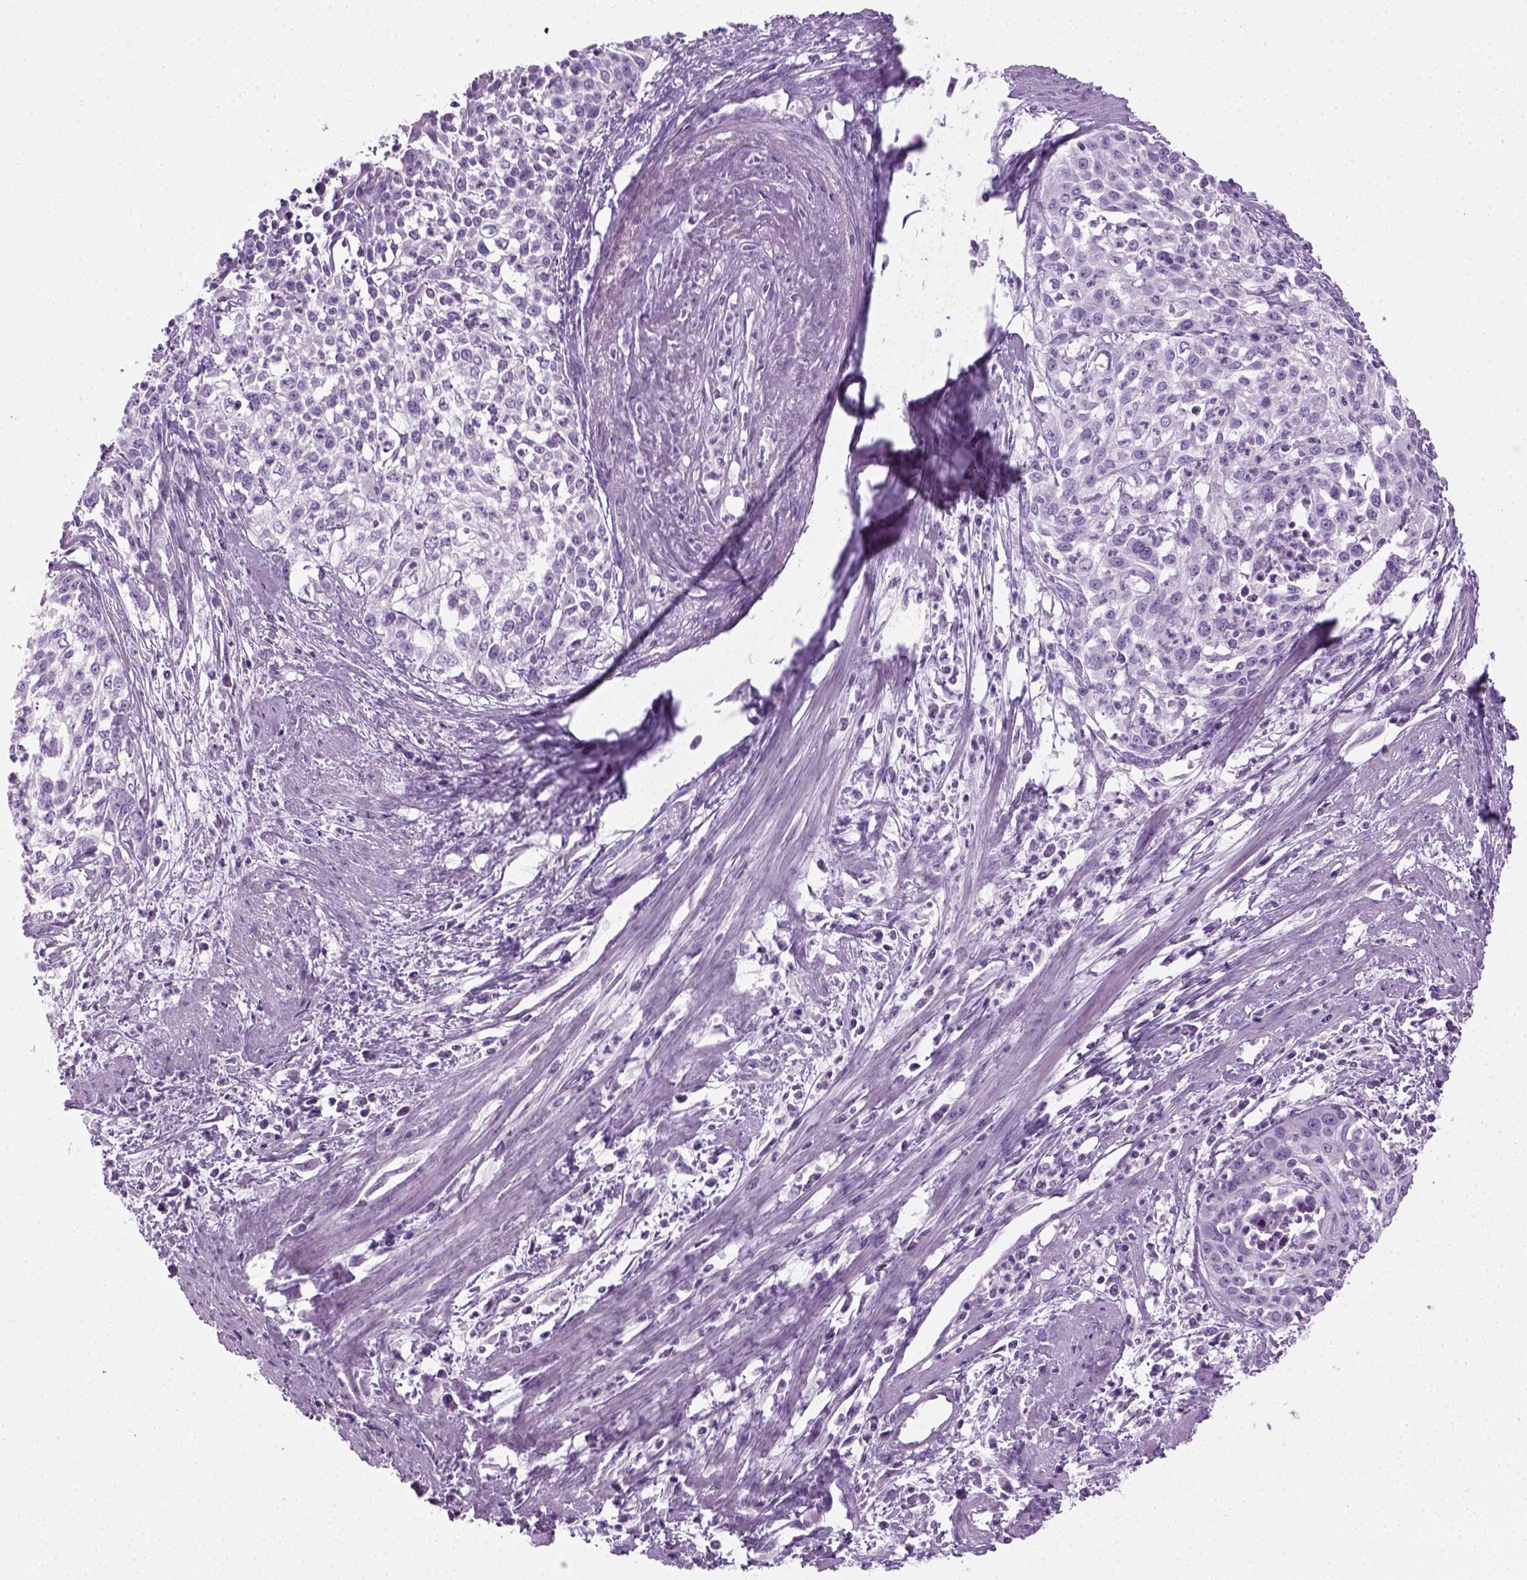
{"staining": {"intensity": "negative", "quantity": "none", "location": "none"}, "tissue": "cervical cancer", "cell_type": "Tumor cells", "image_type": "cancer", "snomed": [{"axis": "morphology", "description": "Squamous cell carcinoma, NOS"}, {"axis": "topography", "description": "Cervix"}], "caption": "This is an immunohistochemistry image of cervical cancer (squamous cell carcinoma). There is no expression in tumor cells.", "gene": "CIBAR2", "patient": {"sex": "female", "age": 39}}